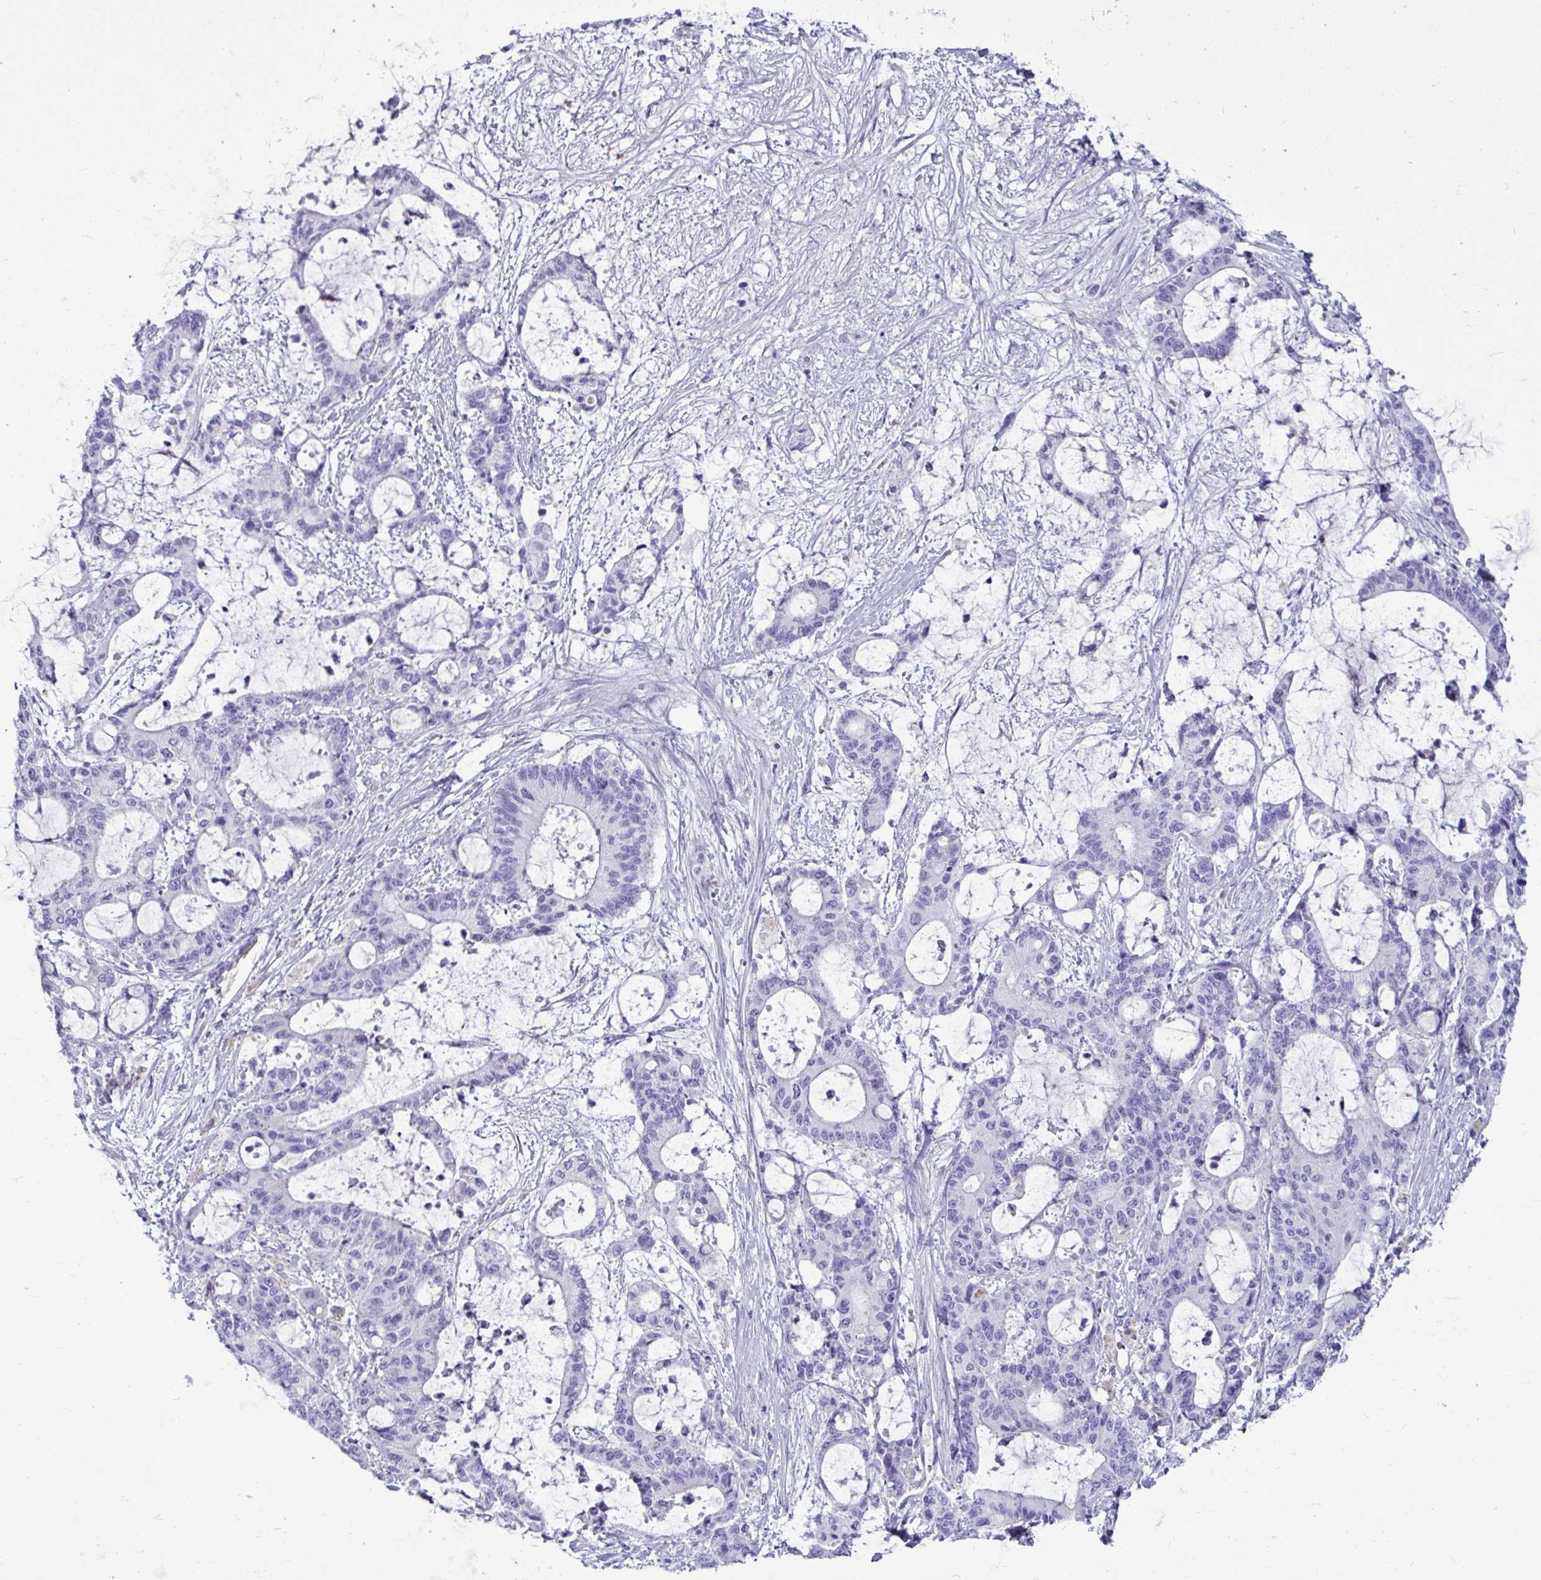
{"staining": {"intensity": "negative", "quantity": "none", "location": "none"}, "tissue": "liver cancer", "cell_type": "Tumor cells", "image_type": "cancer", "snomed": [{"axis": "morphology", "description": "Normal tissue, NOS"}, {"axis": "morphology", "description": "Cholangiocarcinoma"}, {"axis": "topography", "description": "Liver"}, {"axis": "topography", "description": "Peripheral nerve tissue"}], "caption": "The IHC micrograph has no significant expression in tumor cells of cholangiocarcinoma (liver) tissue.", "gene": "CTSZ", "patient": {"sex": "female", "age": 73}}